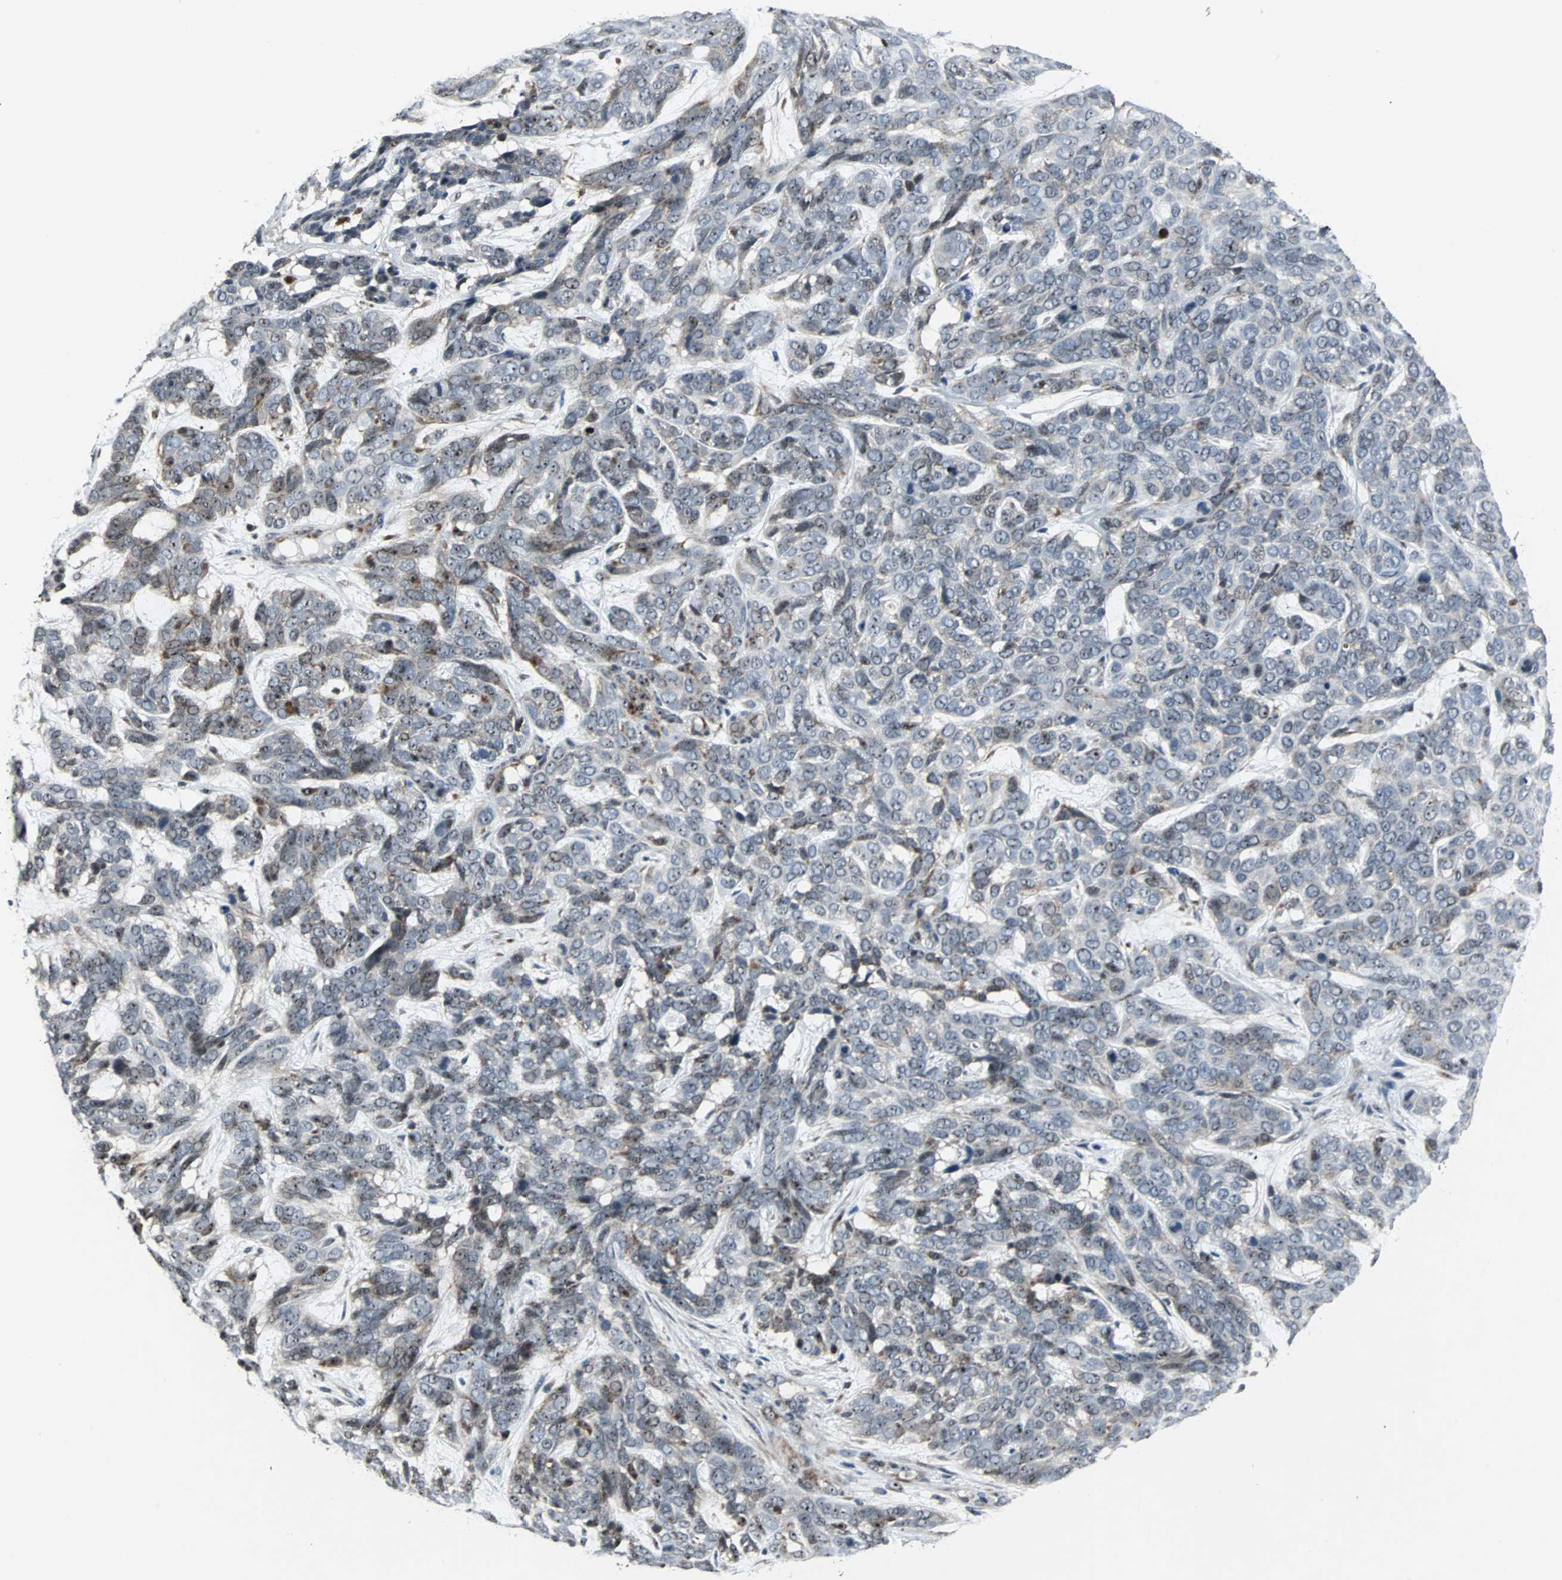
{"staining": {"intensity": "weak", "quantity": "<25%", "location": "cytoplasmic/membranous"}, "tissue": "skin cancer", "cell_type": "Tumor cells", "image_type": "cancer", "snomed": [{"axis": "morphology", "description": "Basal cell carcinoma"}, {"axis": "topography", "description": "Skin"}], "caption": "Tumor cells are negative for brown protein staining in basal cell carcinoma (skin).", "gene": "MRPL40", "patient": {"sex": "male", "age": 87}}